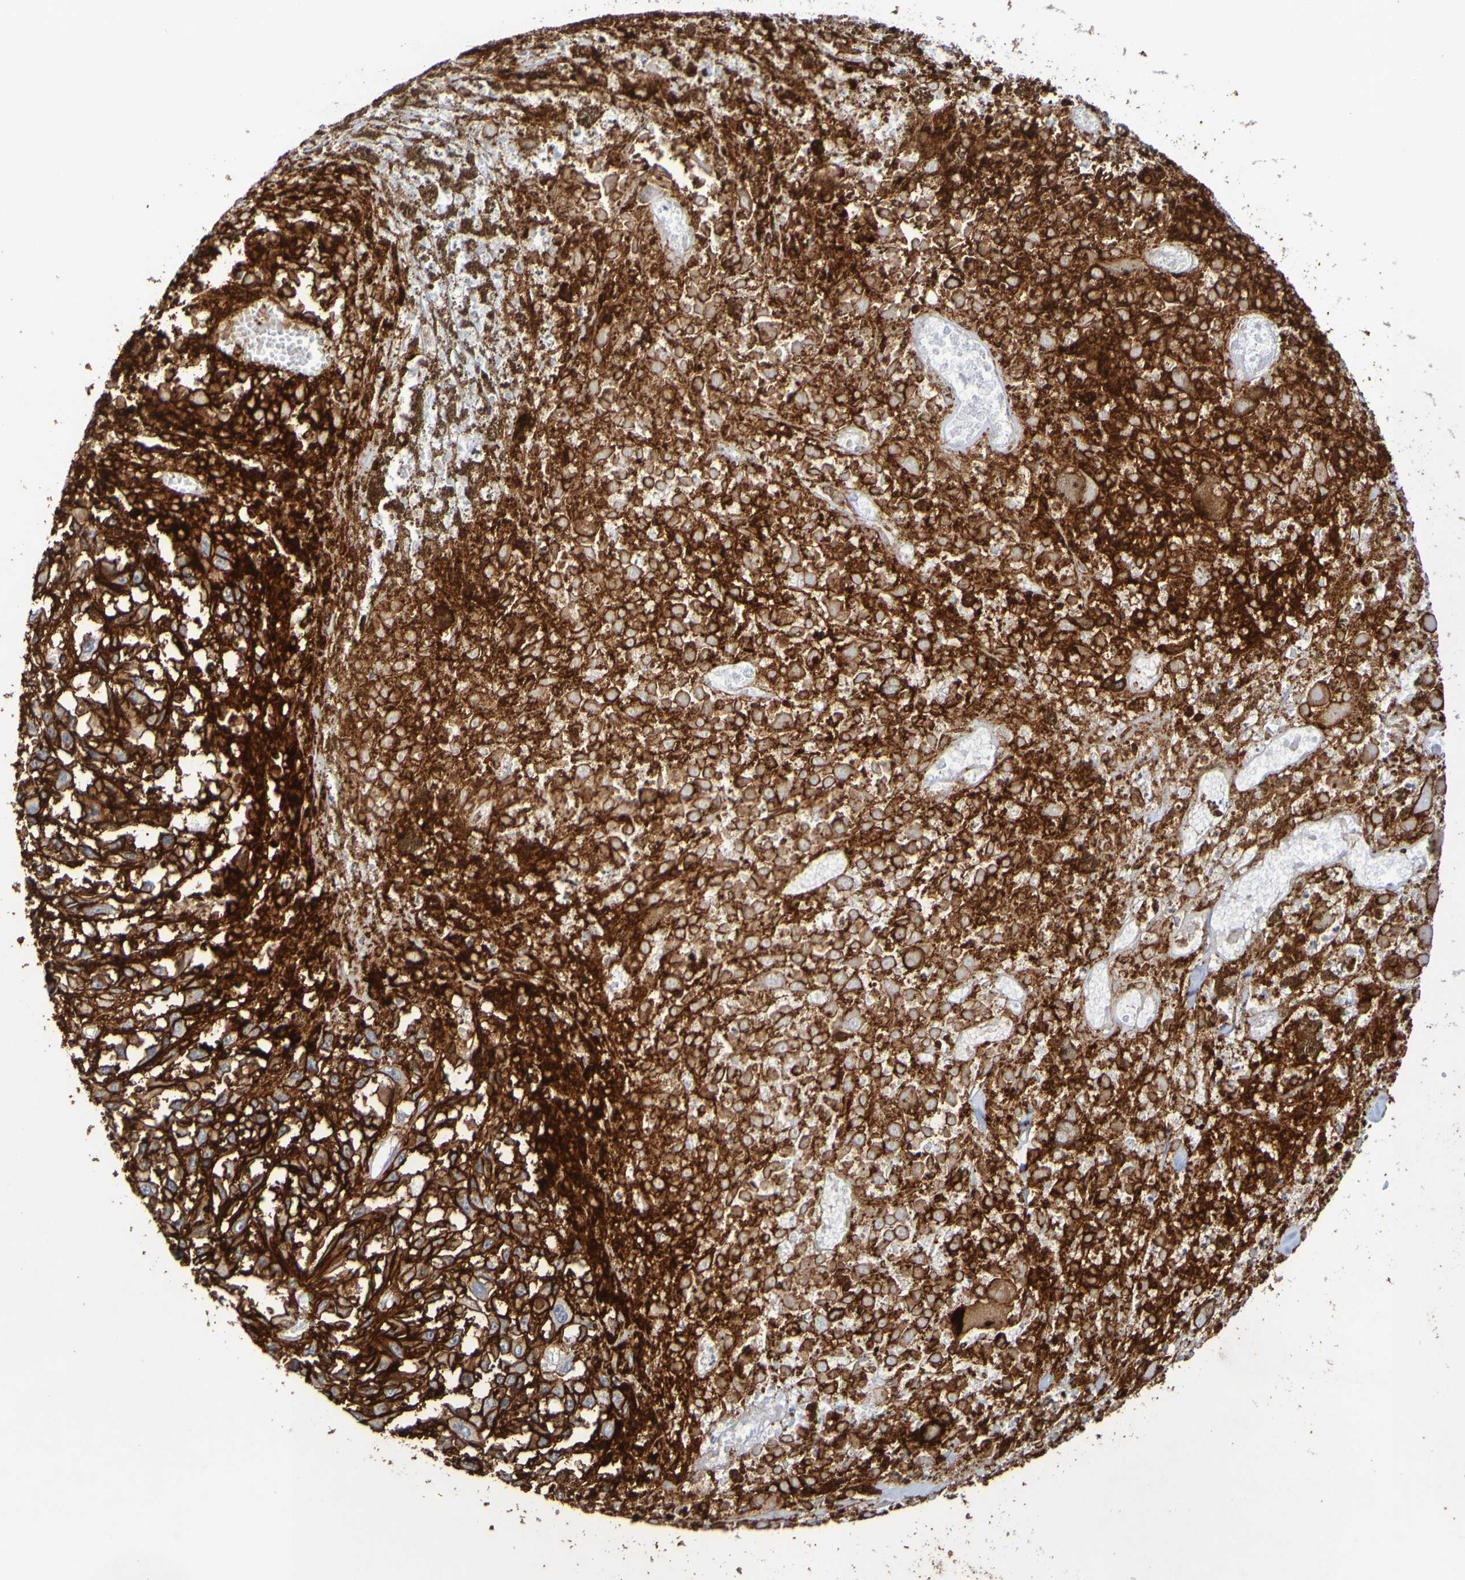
{"staining": {"intensity": "strong", "quantity": ">75%", "location": "cytoplasmic/membranous"}, "tissue": "melanoma", "cell_type": "Tumor cells", "image_type": "cancer", "snomed": [{"axis": "morphology", "description": "Malignant melanoma, Metastatic site"}, {"axis": "topography", "description": "Lymph node"}], "caption": "There is high levels of strong cytoplasmic/membranous staining in tumor cells of melanoma, as demonstrated by immunohistochemical staining (brown color).", "gene": "SLC3A2", "patient": {"sex": "male", "age": 59}}